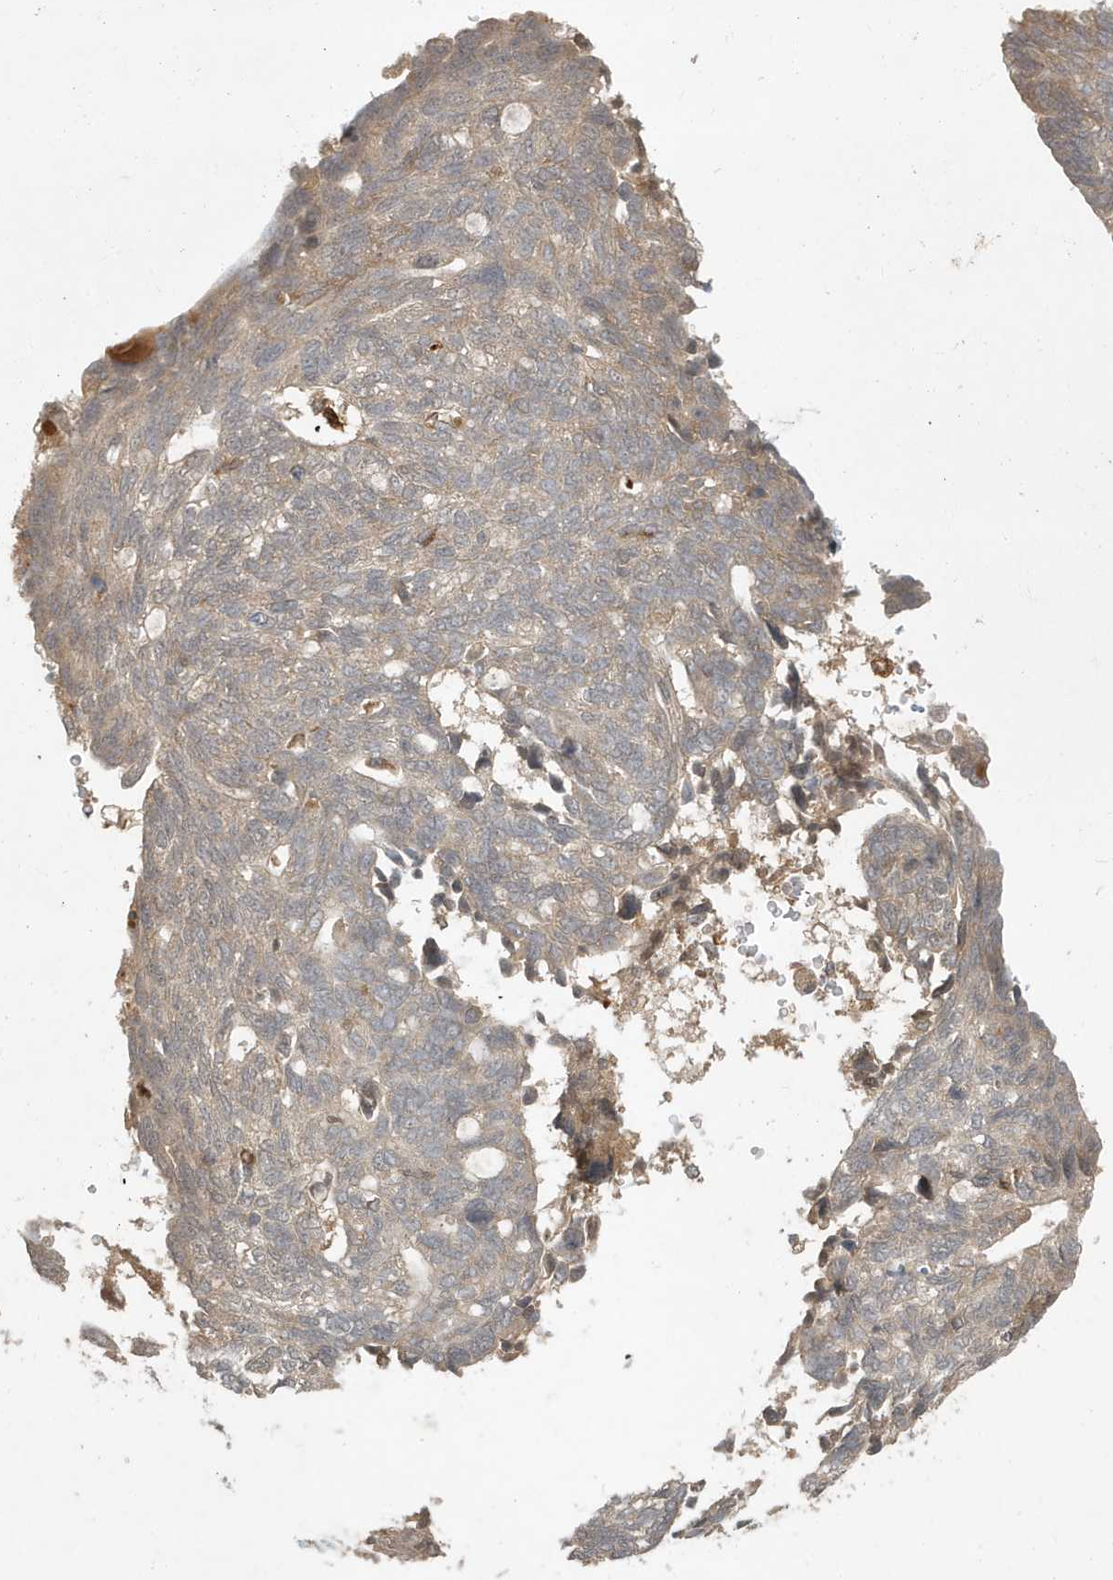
{"staining": {"intensity": "weak", "quantity": "25%-75%", "location": "cytoplasmic/membranous"}, "tissue": "ovarian cancer", "cell_type": "Tumor cells", "image_type": "cancer", "snomed": [{"axis": "morphology", "description": "Cystadenocarcinoma, serous, NOS"}, {"axis": "topography", "description": "Ovary"}], "caption": "Protein expression analysis of ovarian serous cystadenocarcinoma reveals weak cytoplasmic/membranous staining in about 25%-75% of tumor cells. (Brightfield microscopy of DAB IHC at high magnification).", "gene": "ABCB9", "patient": {"sex": "female", "age": 79}}